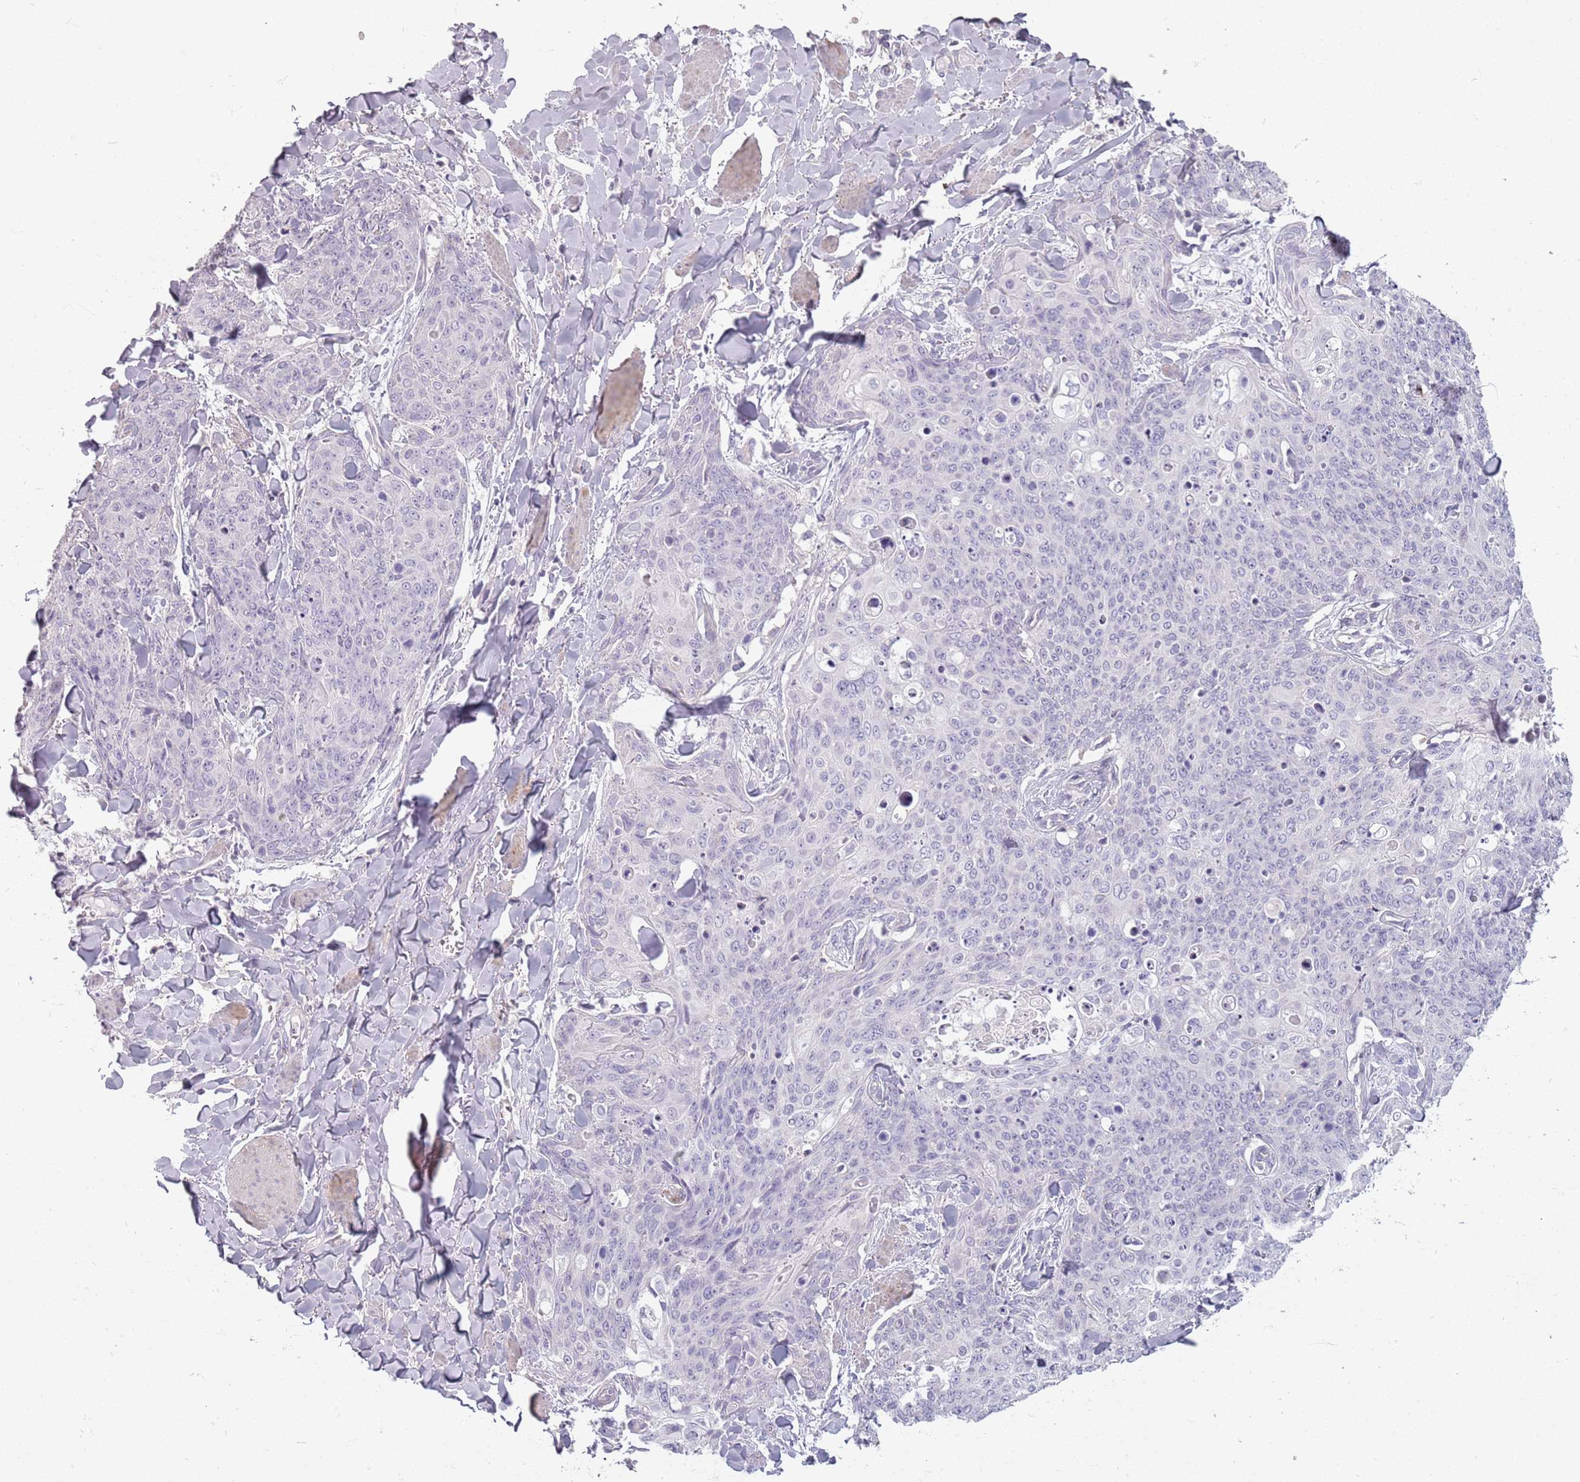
{"staining": {"intensity": "negative", "quantity": "none", "location": "none"}, "tissue": "skin cancer", "cell_type": "Tumor cells", "image_type": "cancer", "snomed": [{"axis": "morphology", "description": "Squamous cell carcinoma, NOS"}, {"axis": "topography", "description": "Skin"}, {"axis": "topography", "description": "Vulva"}], "caption": "Immunohistochemistry of skin squamous cell carcinoma shows no expression in tumor cells.", "gene": "SYNGR3", "patient": {"sex": "female", "age": 85}}